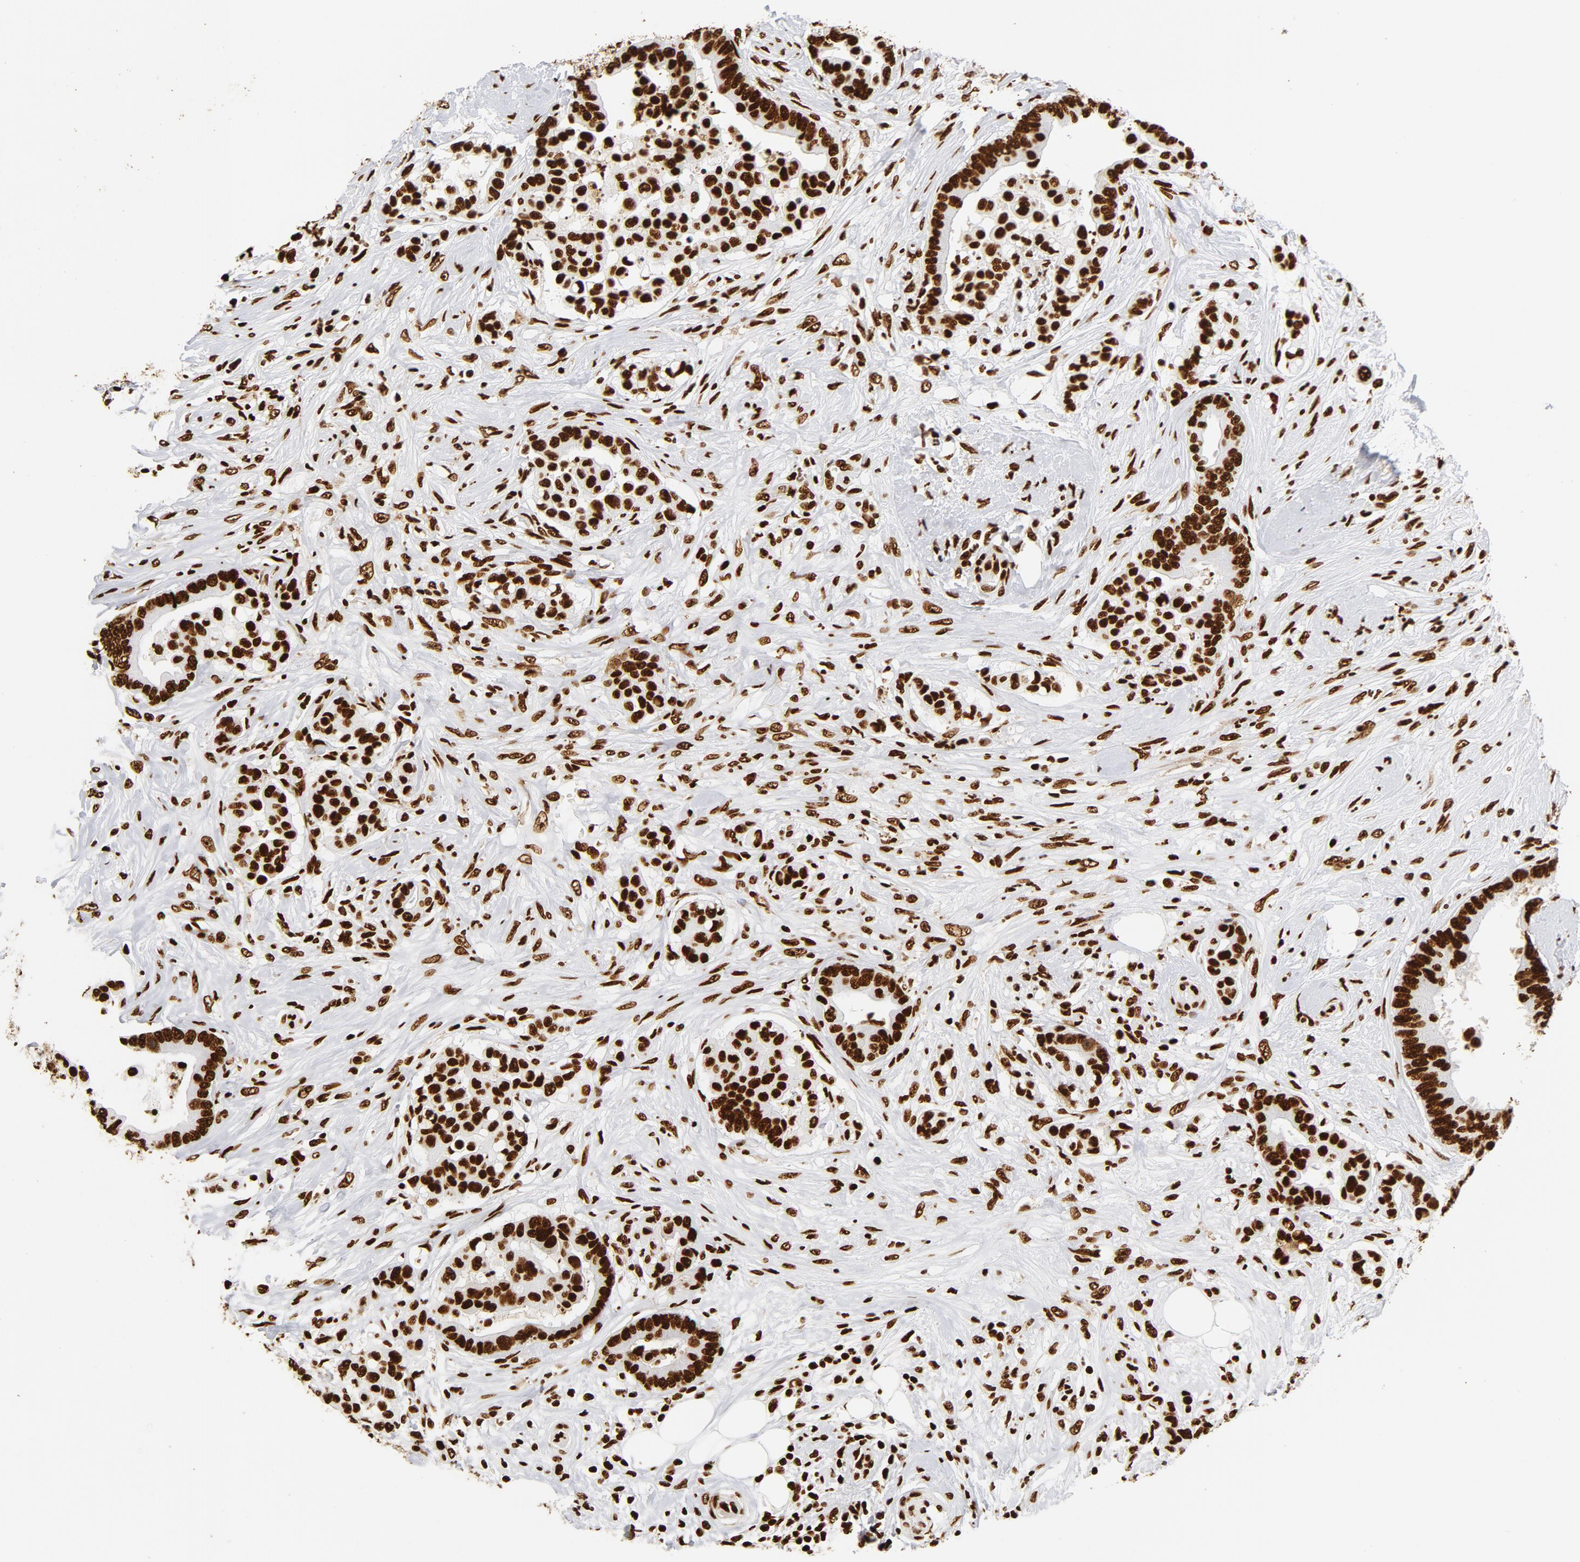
{"staining": {"intensity": "strong", "quantity": ">75%", "location": "nuclear"}, "tissue": "colorectal cancer", "cell_type": "Tumor cells", "image_type": "cancer", "snomed": [{"axis": "morphology", "description": "Adenocarcinoma, NOS"}, {"axis": "topography", "description": "Colon"}], "caption": "Tumor cells reveal strong nuclear positivity in about >75% of cells in adenocarcinoma (colorectal). Nuclei are stained in blue.", "gene": "XRCC6", "patient": {"sex": "male", "age": 82}}